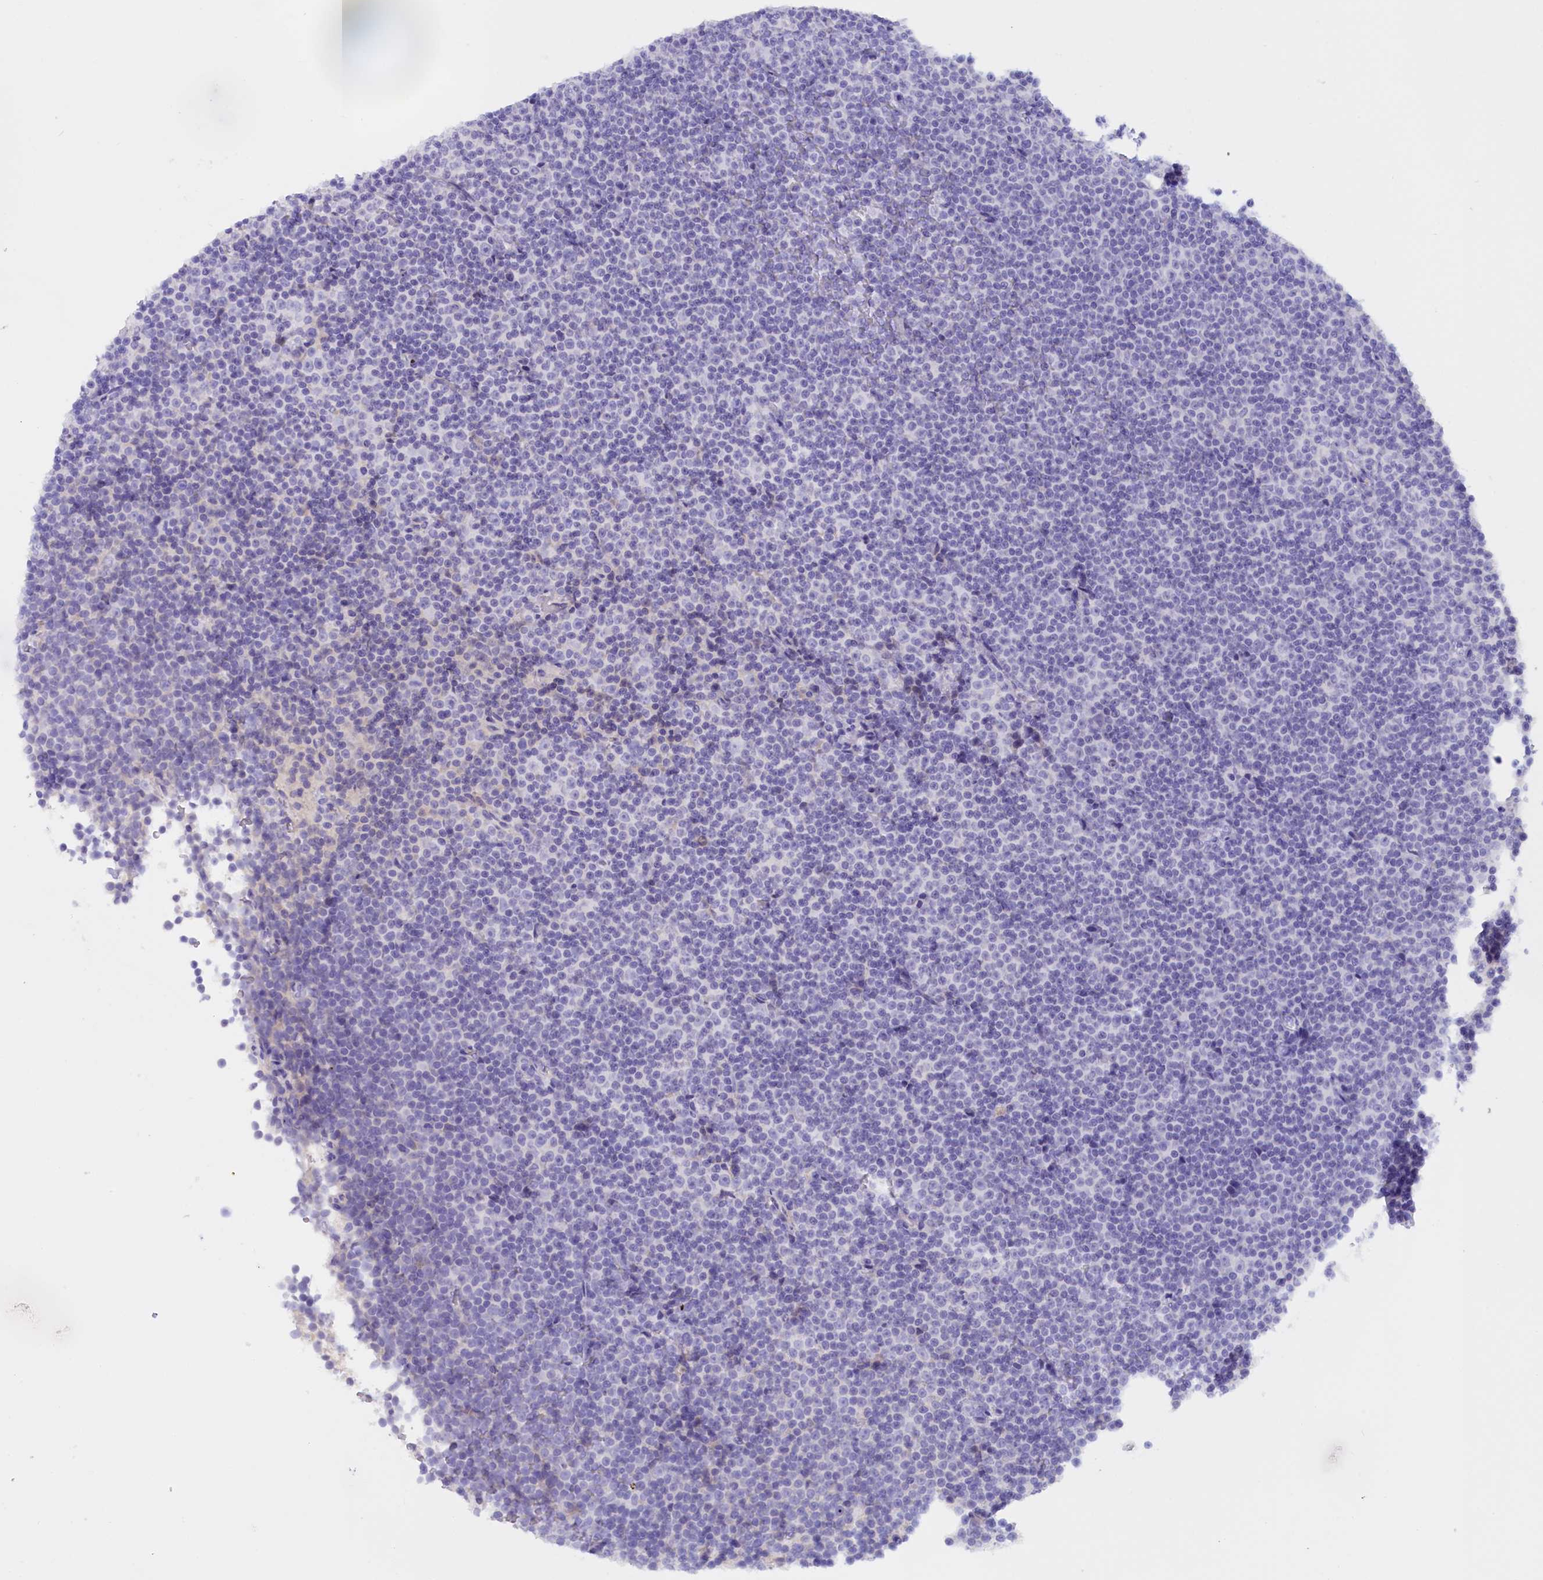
{"staining": {"intensity": "negative", "quantity": "none", "location": "none"}, "tissue": "lymphoma", "cell_type": "Tumor cells", "image_type": "cancer", "snomed": [{"axis": "morphology", "description": "Malignant lymphoma, non-Hodgkin's type, Low grade"}, {"axis": "topography", "description": "Lymph node"}], "caption": "An immunohistochemistry (IHC) histopathology image of malignant lymphoma, non-Hodgkin's type (low-grade) is shown. There is no staining in tumor cells of malignant lymphoma, non-Hodgkin's type (low-grade).", "gene": "PROK2", "patient": {"sex": "female", "age": 67}}